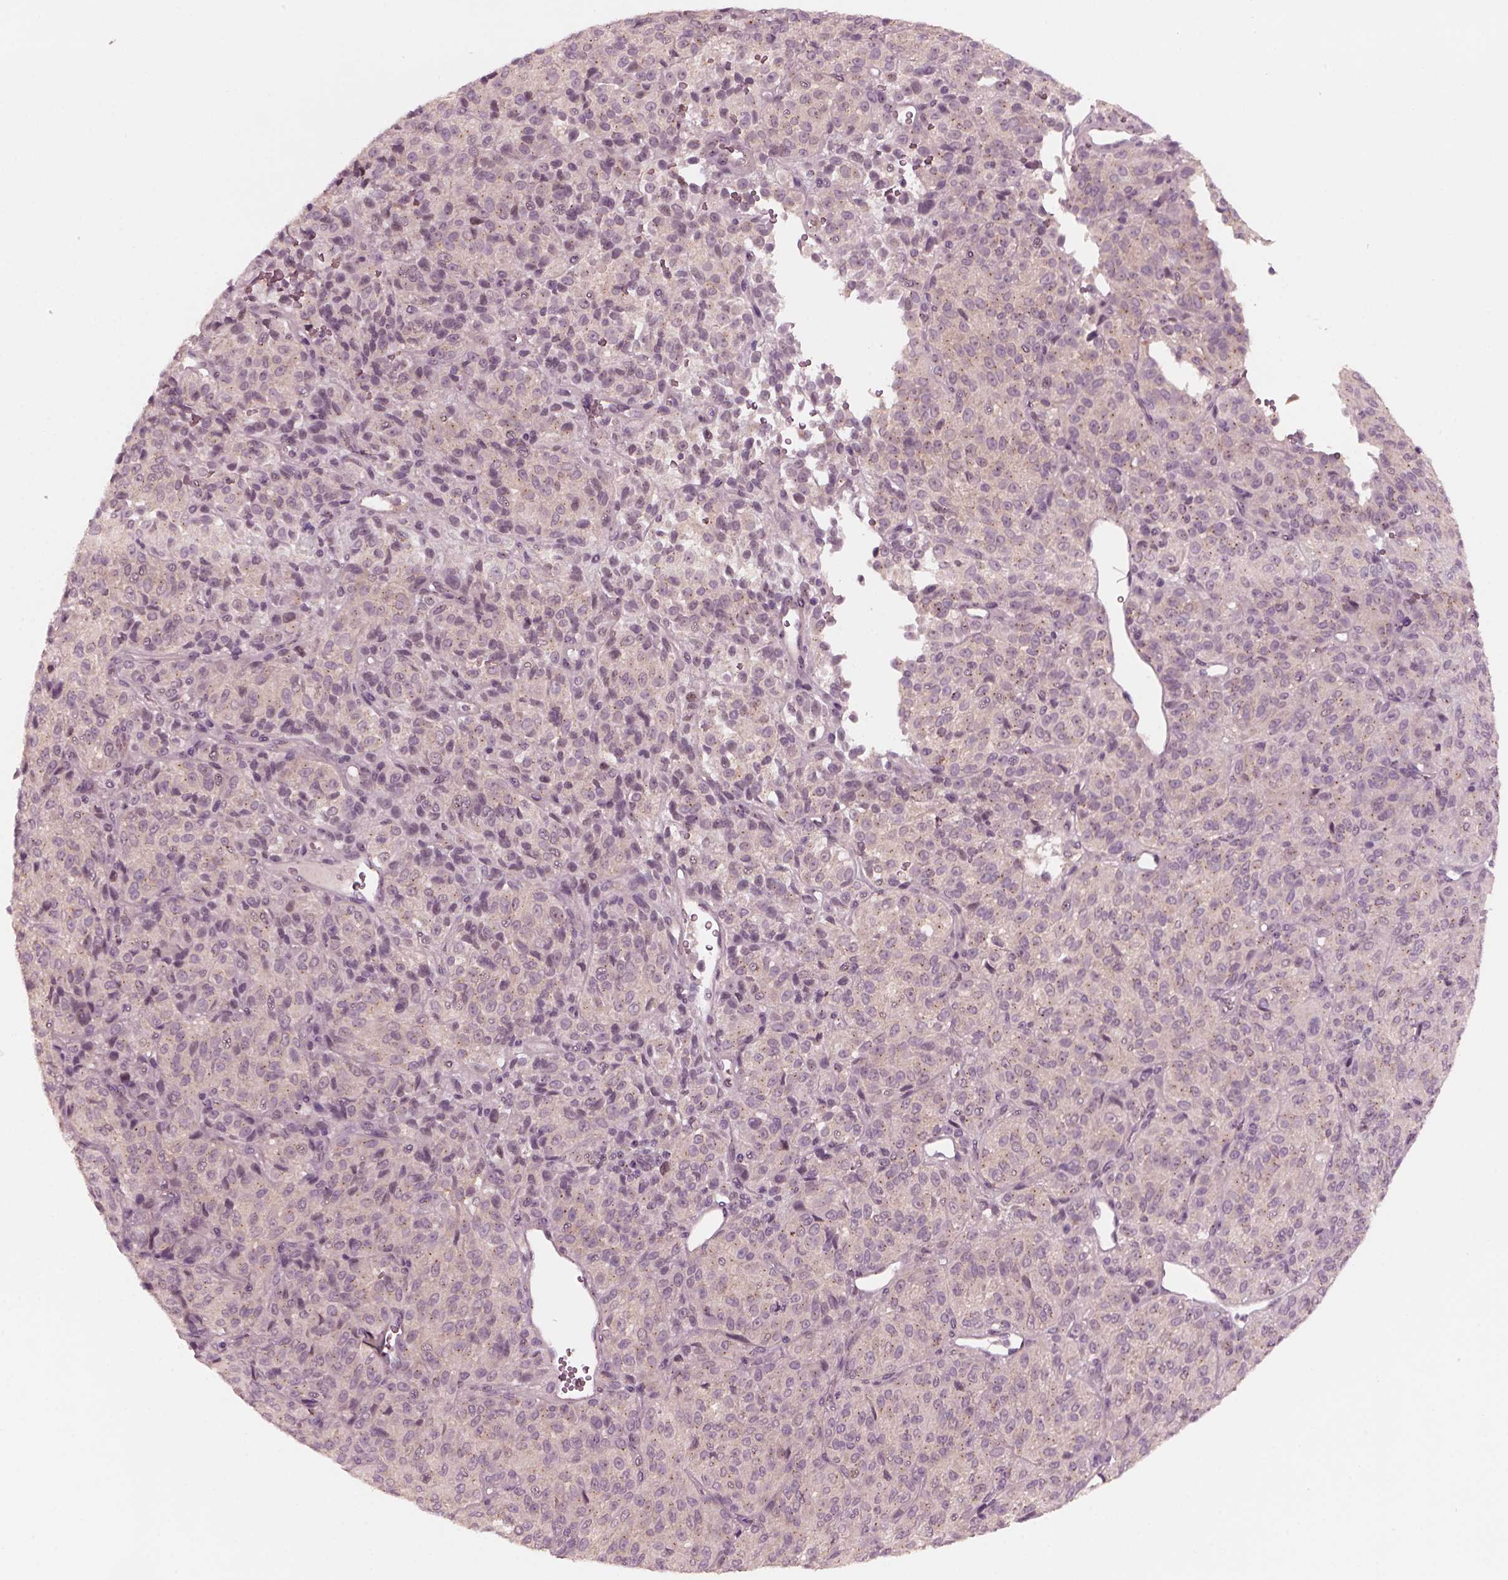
{"staining": {"intensity": "weak", "quantity": "<25%", "location": "cytoplasmic/membranous"}, "tissue": "melanoma", "cell_type": "Tumor cells", "image_type": "cancer", "snomed": [{"axis": "morphology", "description": "Malignant melanoma, Metastatic site"}, {"axis": "topography", "description": "Brain"}], "caption": "Tumor cells are negative for protein expression in human malignant melanoma (metastatic site).", "gene": "SAXO1", "patient": {"sex": "female", "age": 56}}